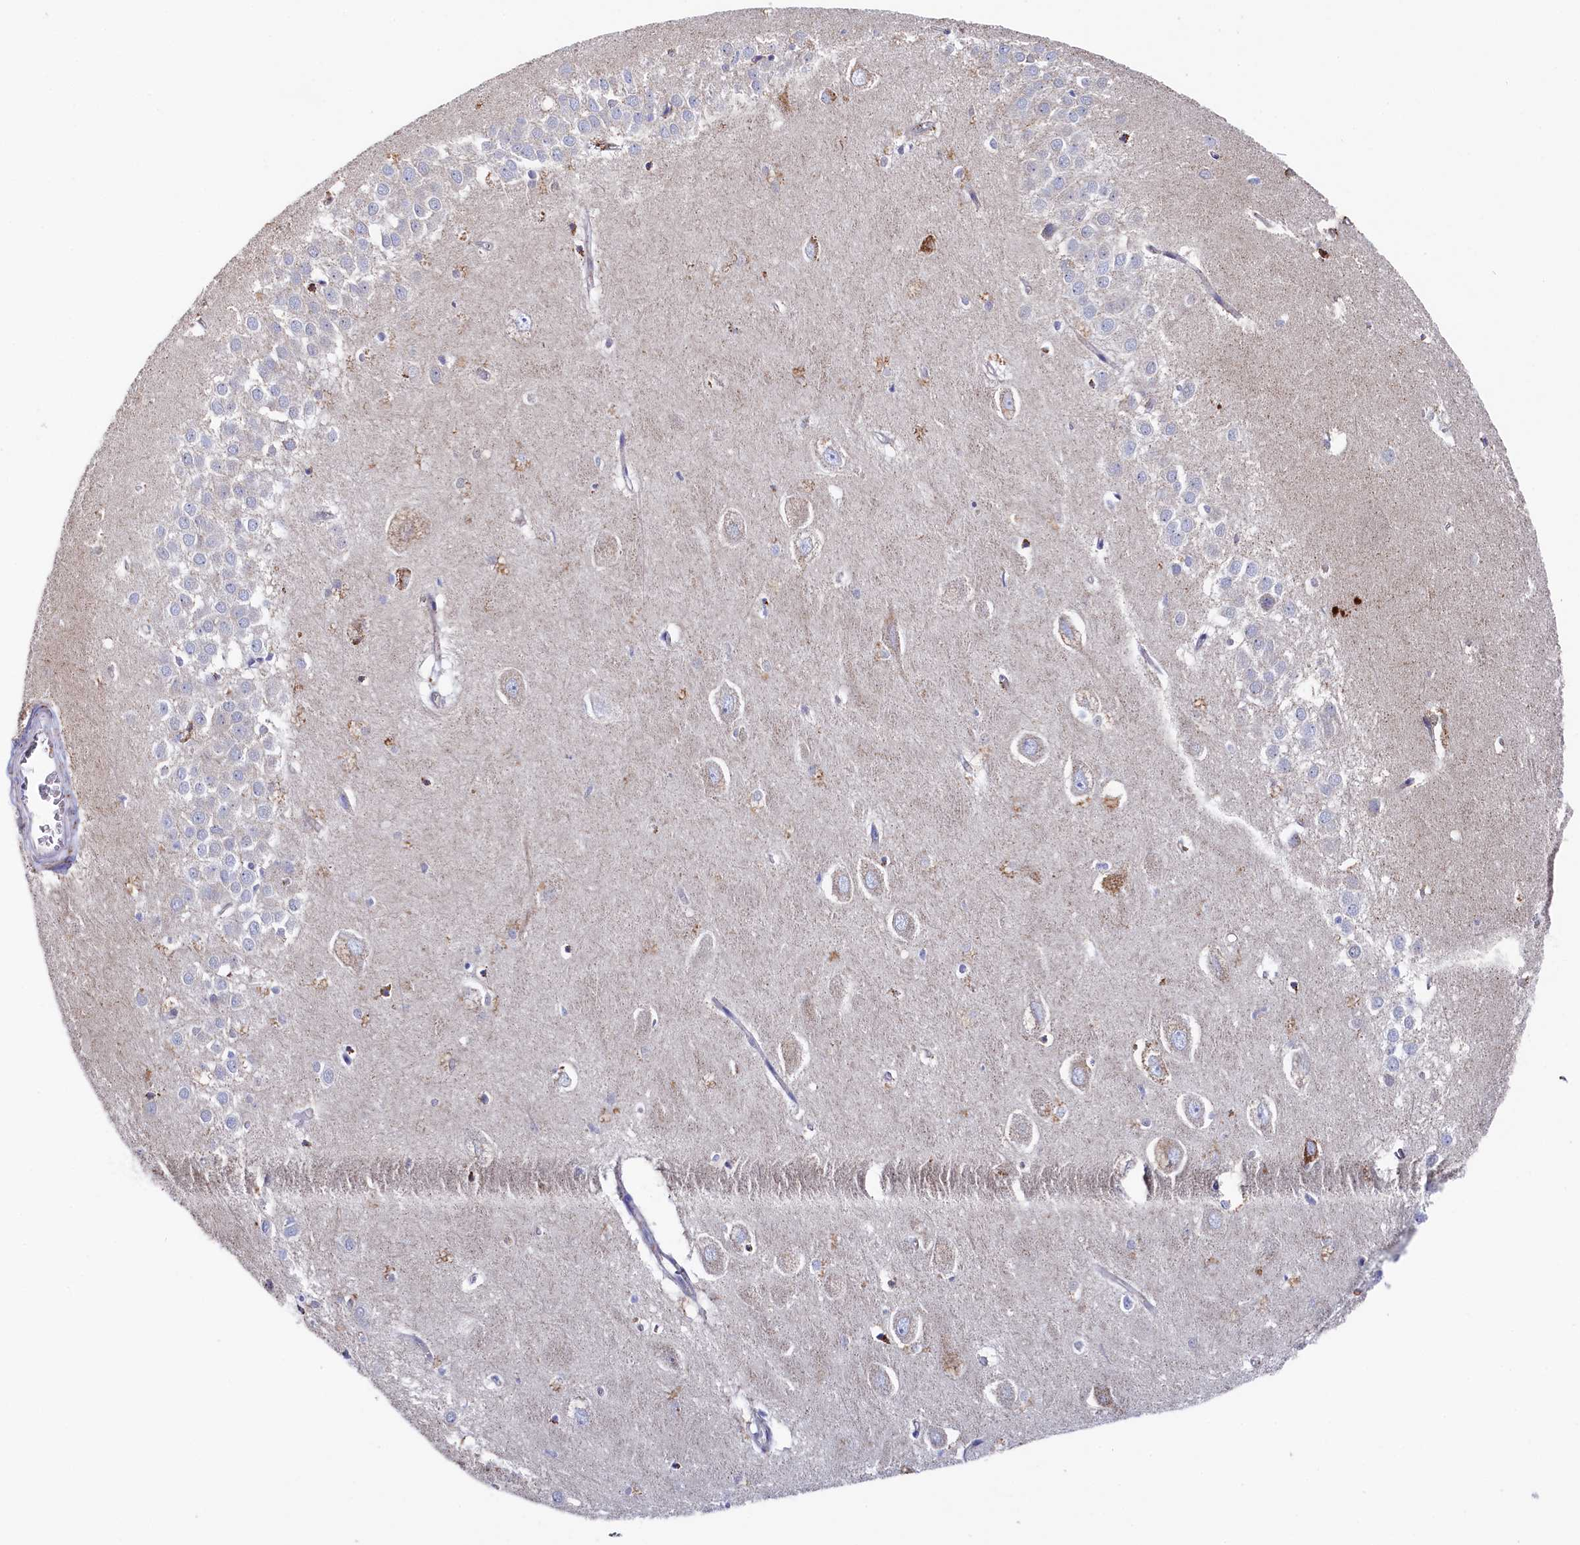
{"staining": {"intensity": "negative", "quantity": "none", "location": "none"}, "tissue": "hippocampus", "cell_type": "Glial cells", "image_type": "normal", "snomed": [{"axis": "morphology", "description": "Normal tissue, NOS"}, {"axis": "topography", "description": "Hippocampus"}], "caption": "High magnification brightfield microscopy of unremarkable hippocampus stained with DAB (brown) and counterstained with hematoxylin (blue): glial cells show no significant expression.", "gene": "MMAB", "patient": {"sex": "female", "age": 64}}